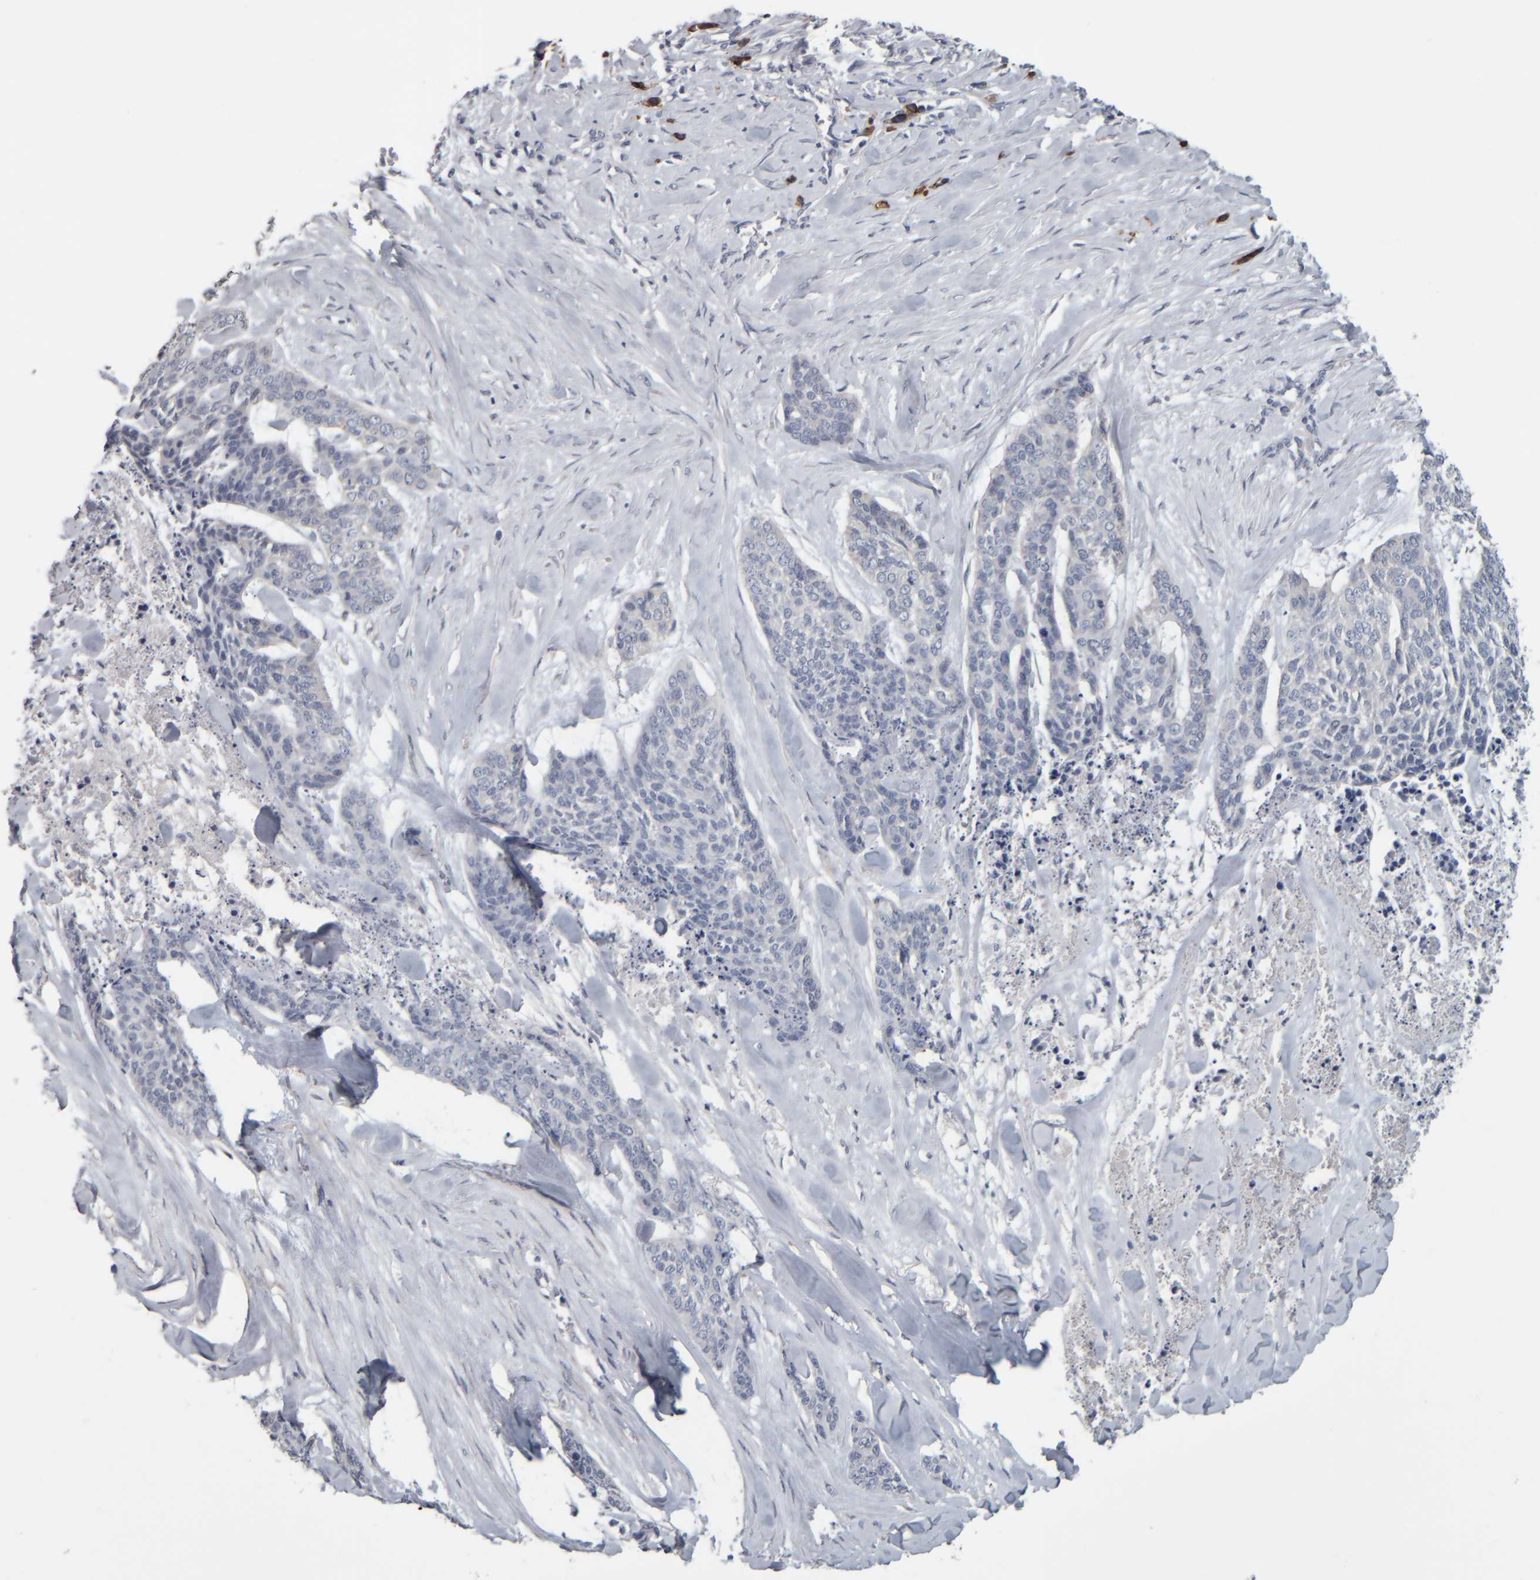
{"staining": {"intensity": "negative", "quantity": "none", "location": "none"}, "tissue": "skin cancer", "cell_type": "Tumor cells", "image_type": "cancer", "snomed": [{"axis": "morphology", "description": "Basal cell carcinoma"}, {"axis": "topography", "description": "Skin"}], "caption": "DAB (3,3'-diaminobenzidine) immunohistochemical staining of skin cancer displays no significant staining in tumor cells. (DAB (3,3'-diaminobenzidine) immunohistochemistry (IHC), high magnification).", "gene": "CAVIN4", "patient": {"sex": "female", "age": 64}}